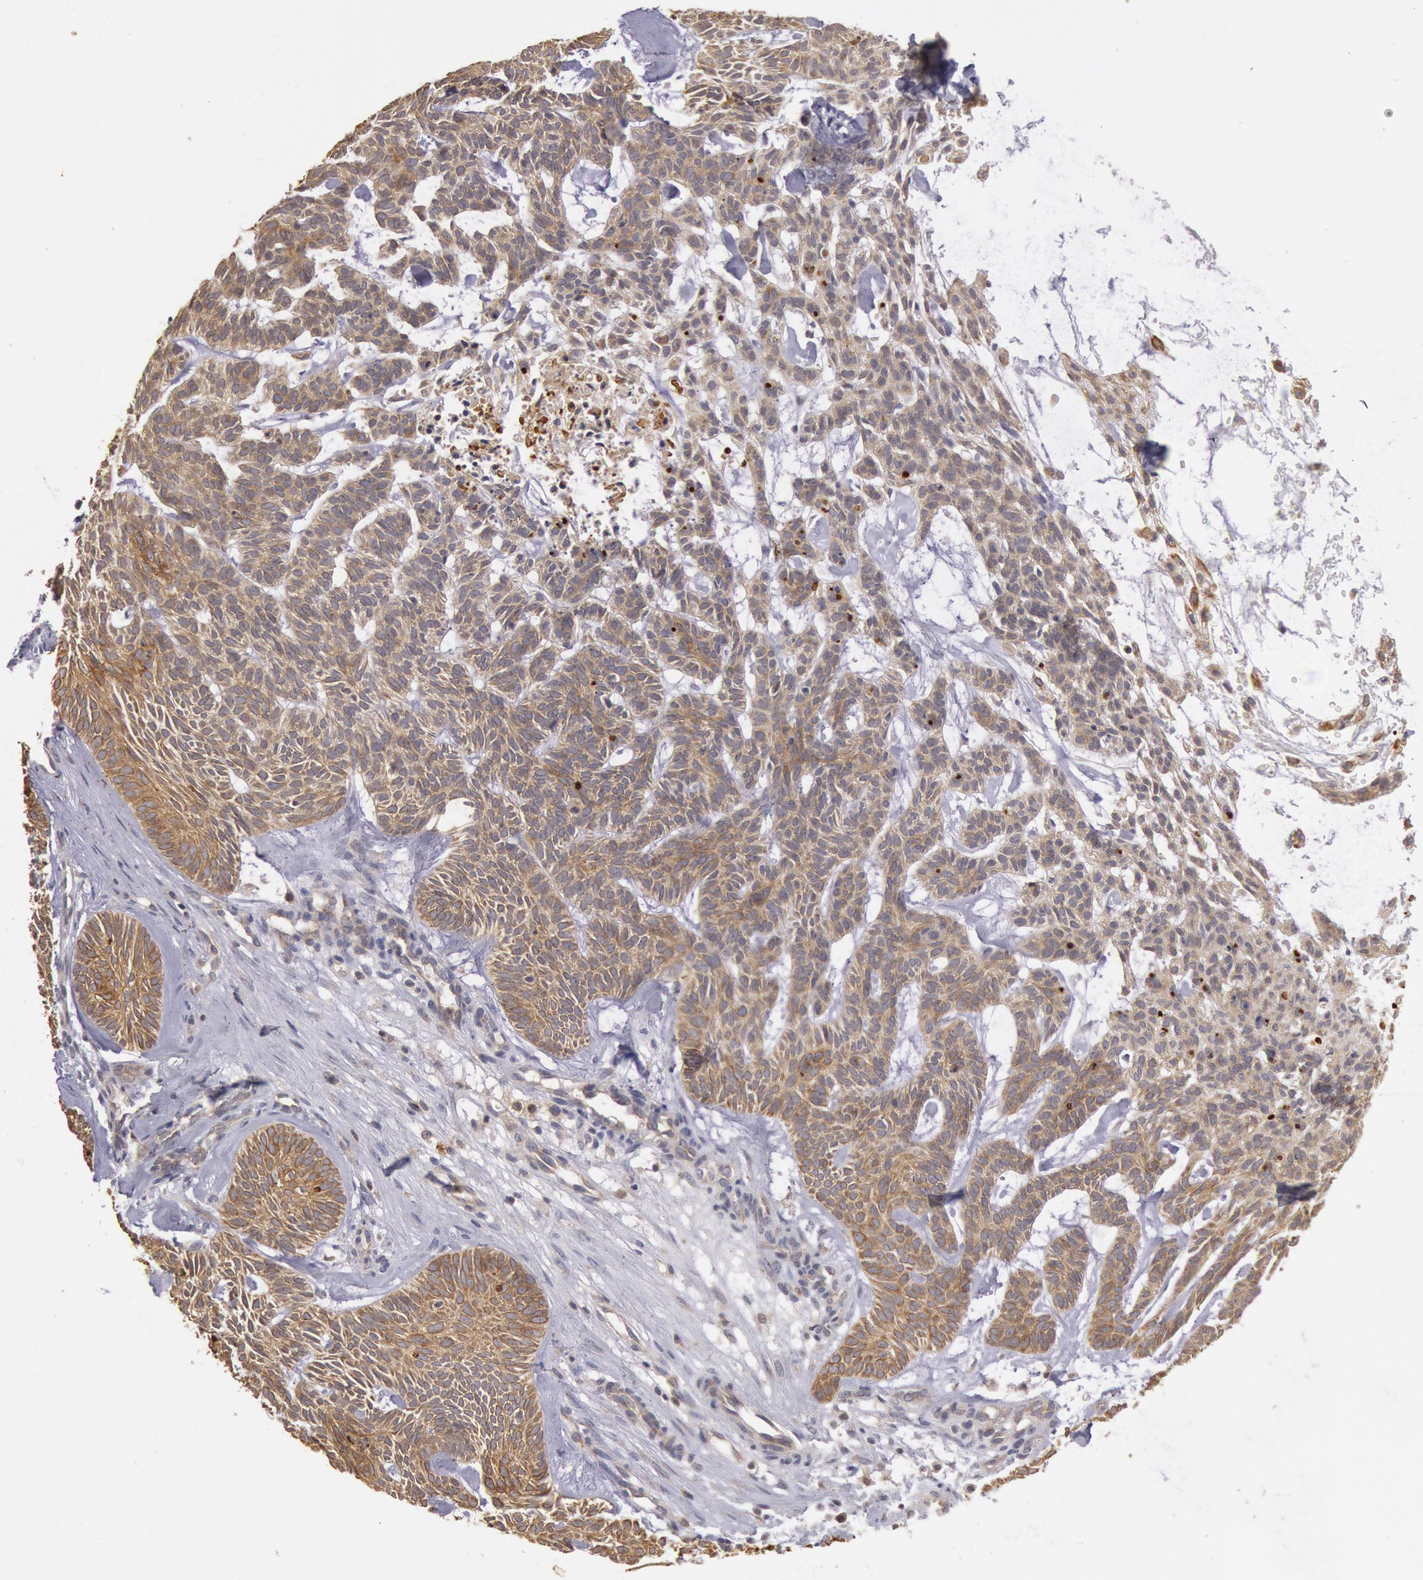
{"staining": {"intensity": "strong", "quantity": ">75%", "location": "cytoplasmic/membranous"}, "tissue": "skin cancer", "cell_type": "Tumor cells", "image_type": "cancer", "snomed": [{"axis": "morphology", "description": "Basal cell carcinoma"}, {"axis": "topography", "description": "Skin"}], "caption": "Strong cytoplasmic/membranous staining is appreciated in about >75% of tumor cells in skin cancer.", "gene": "PLA2G6", "patient": {"sex": "male", "age": 75}}